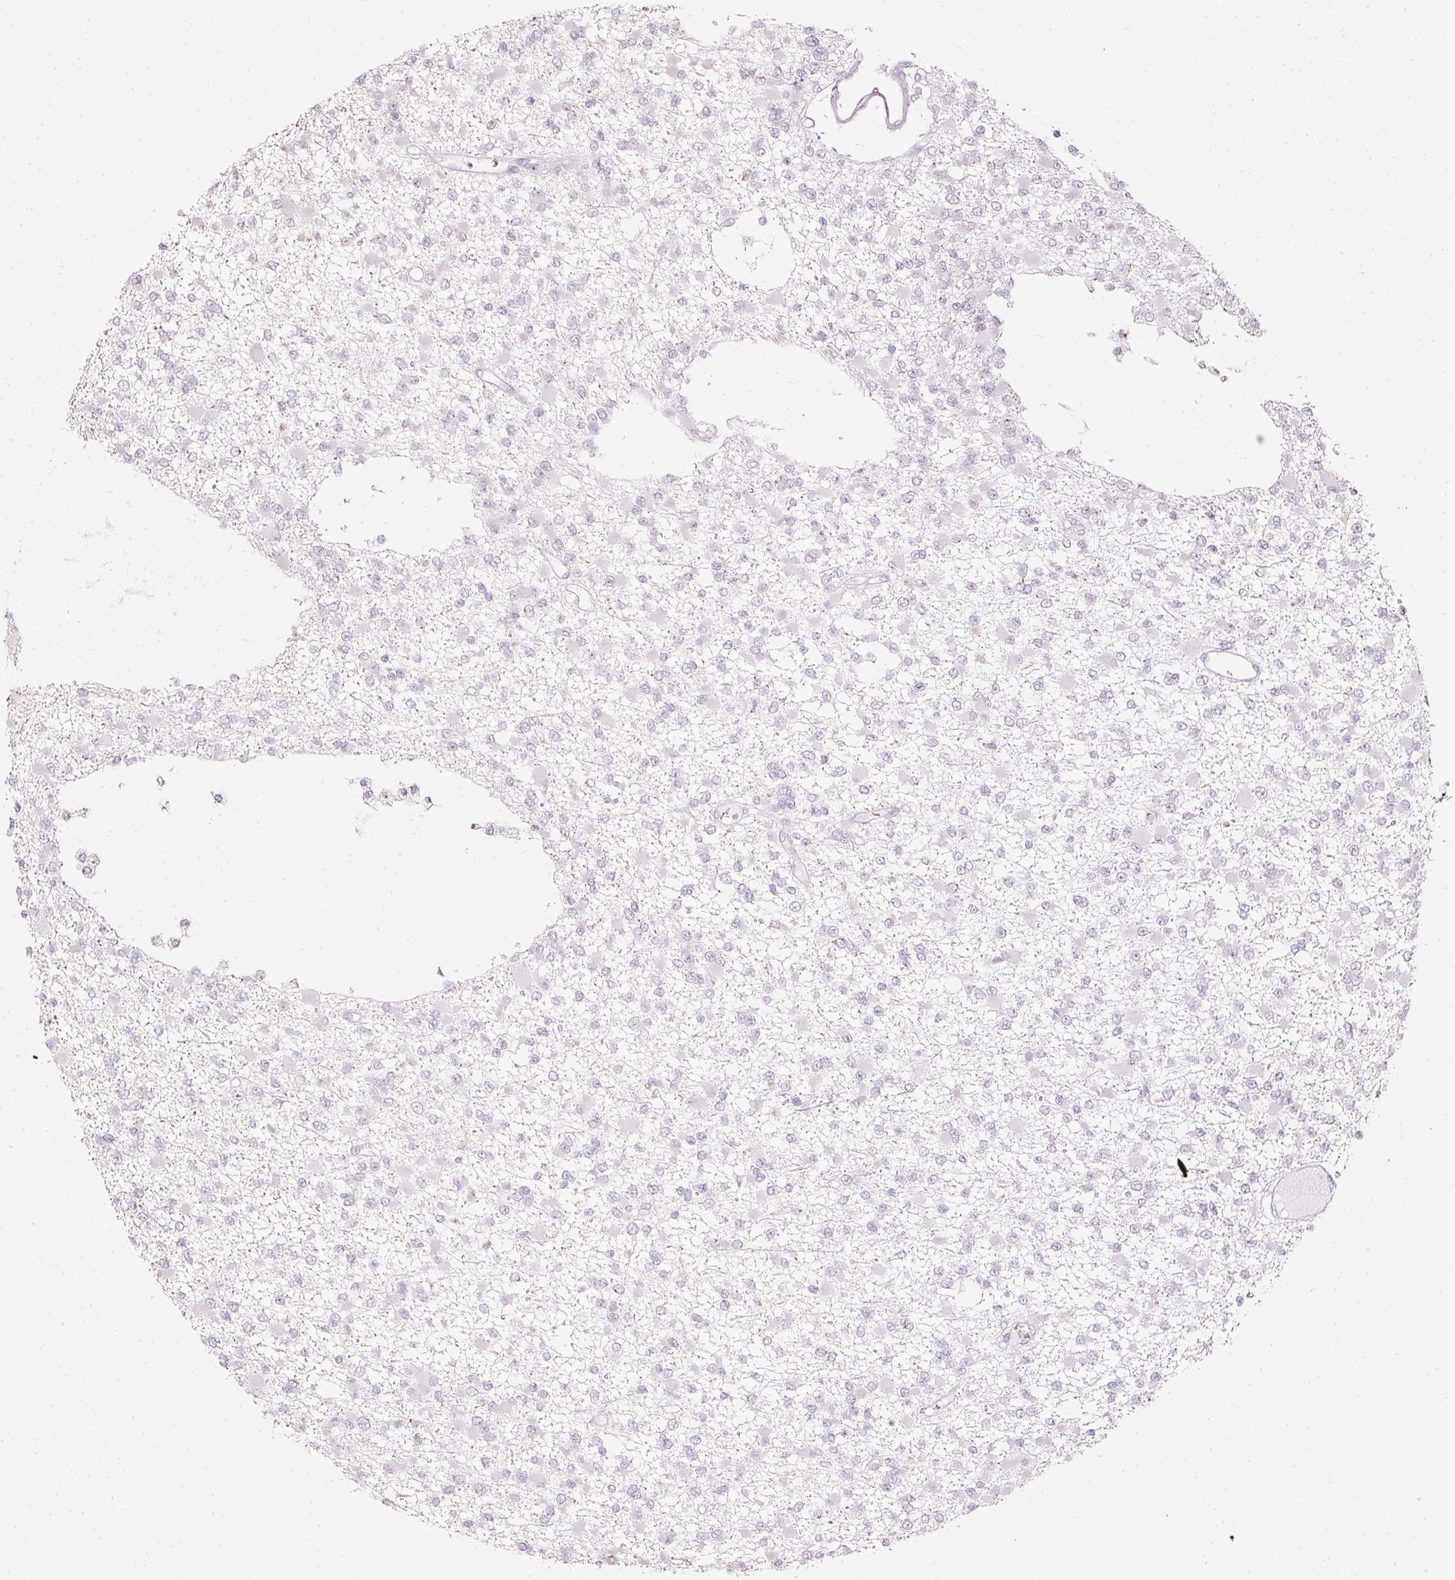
{"staining": {"intensity": "negative", "quantity": "none", "location": "none"}, "tissue": "glioma", "cell_type": "Tumor cells", "image_type": "cancer", "snomed": [{"axis": "morphology", "description": "Glioma, malignant, Low grade"}, {"axis": "topography", "description": "Brain"}], "caption": "This is an immunohistochemistry (IHC) micrograph of human malignant low-grade glioma. There is no positivity in tumor cells.", "gene": "SDF4", "patient": {"sex": "female", "age": 22}}